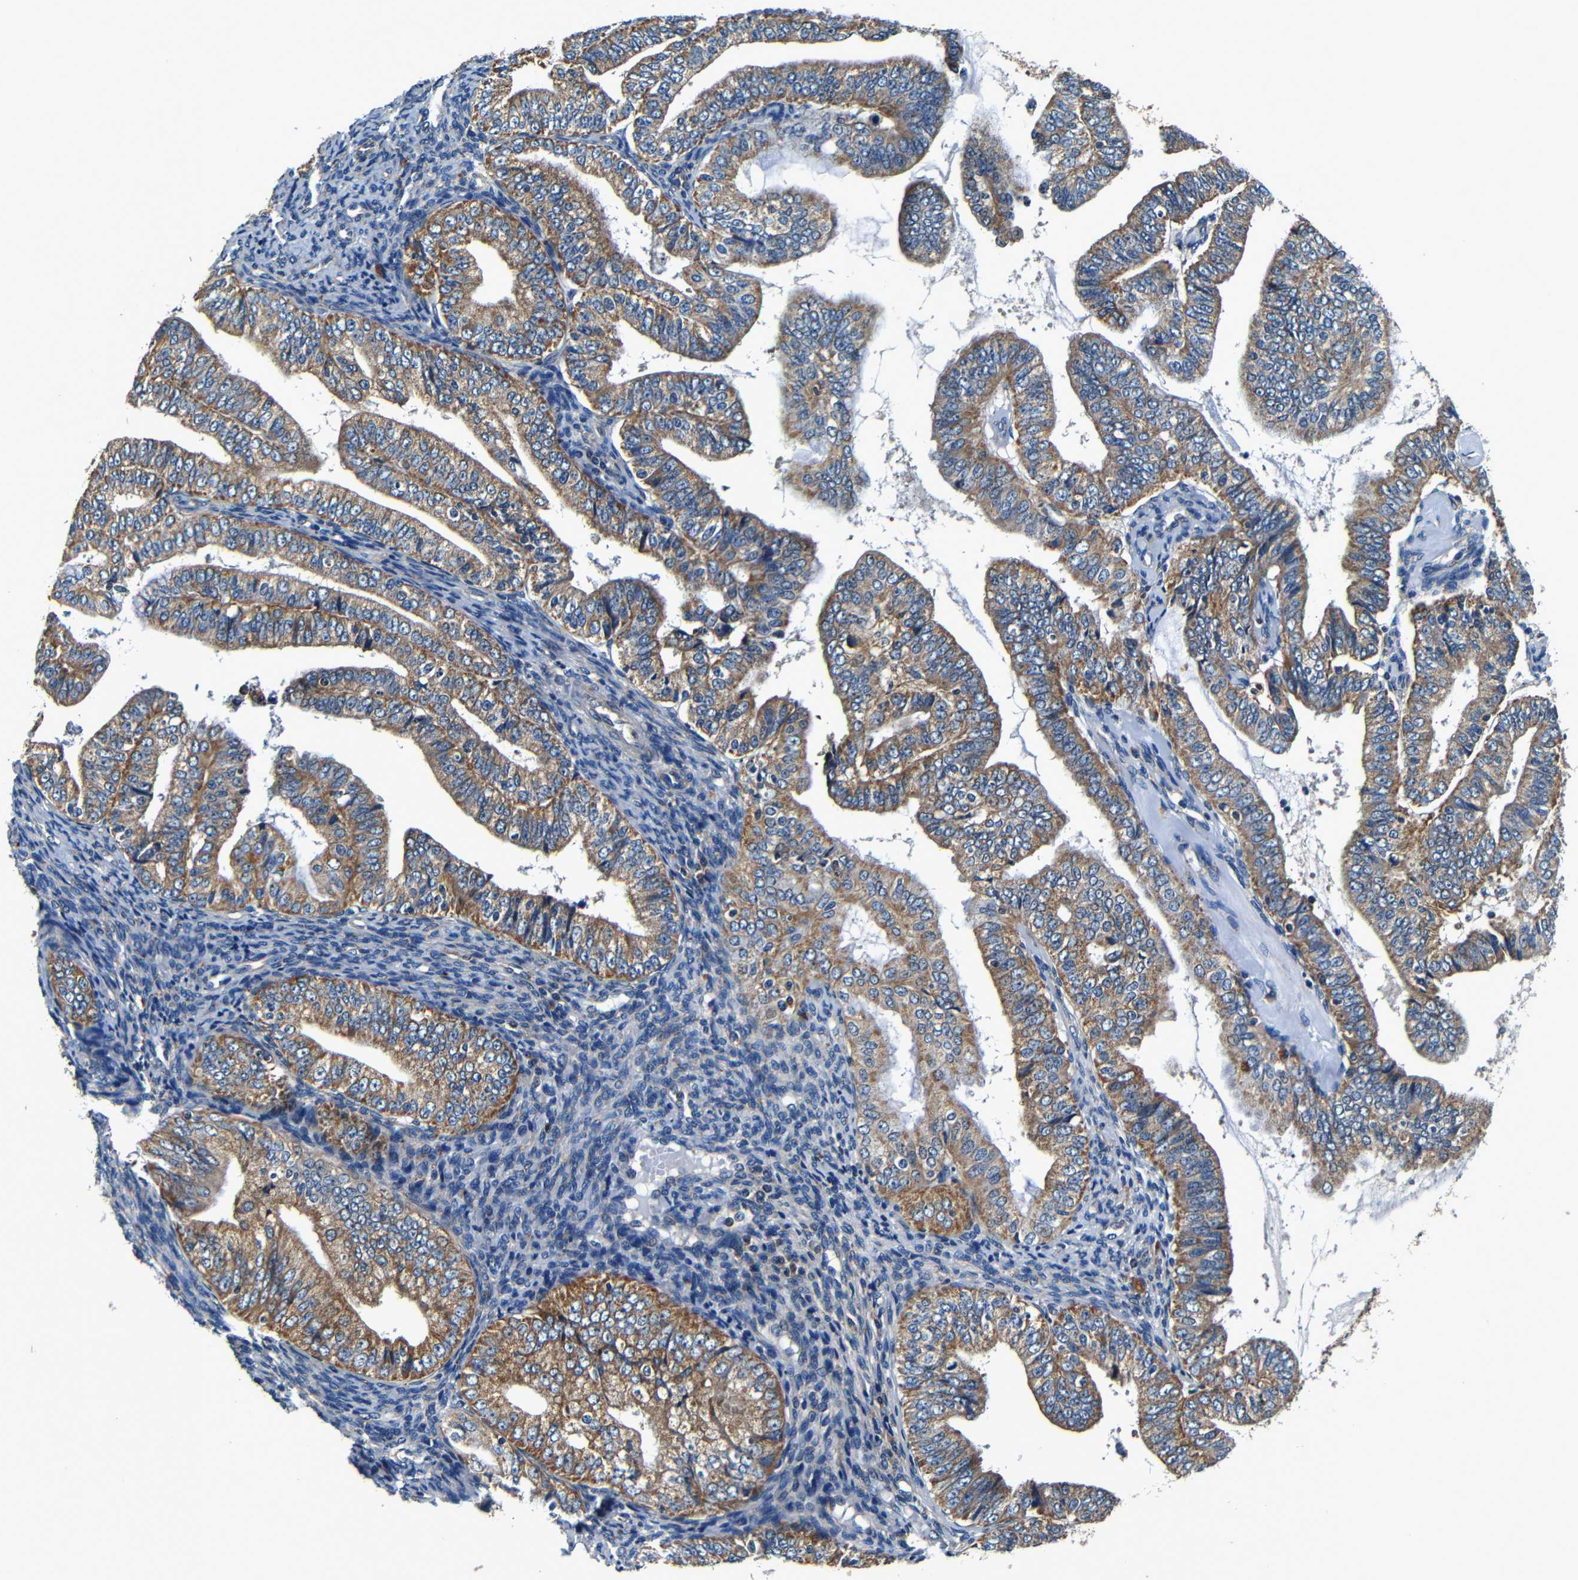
{"staining": {"intensity": "moderate", "quantity": ">75%", "location": "cytoplasmic/membranous"}, "tissue": "endometrial cancer", "cell_type": "Tumor cells", "image_type": "cancer", "snomed": [{"axis": "morphology", "description": "Adenocarcinoma, NOS"}, {"axis": "topography", "description": "Endometrium"}], "caption": "The micrograph reveals immunohistochemical staining of endometrial cancer (adenocarcinoma). There is moderate cytoplasmic/membranous staining is identified in approximately >75% of tumor cells. (DAB (3,3'-diaminobenzidine) IHC with brightfield microscopy, high magnification).", "gene": "MTX1", "patient": {"sex": "female", "age": 63}}